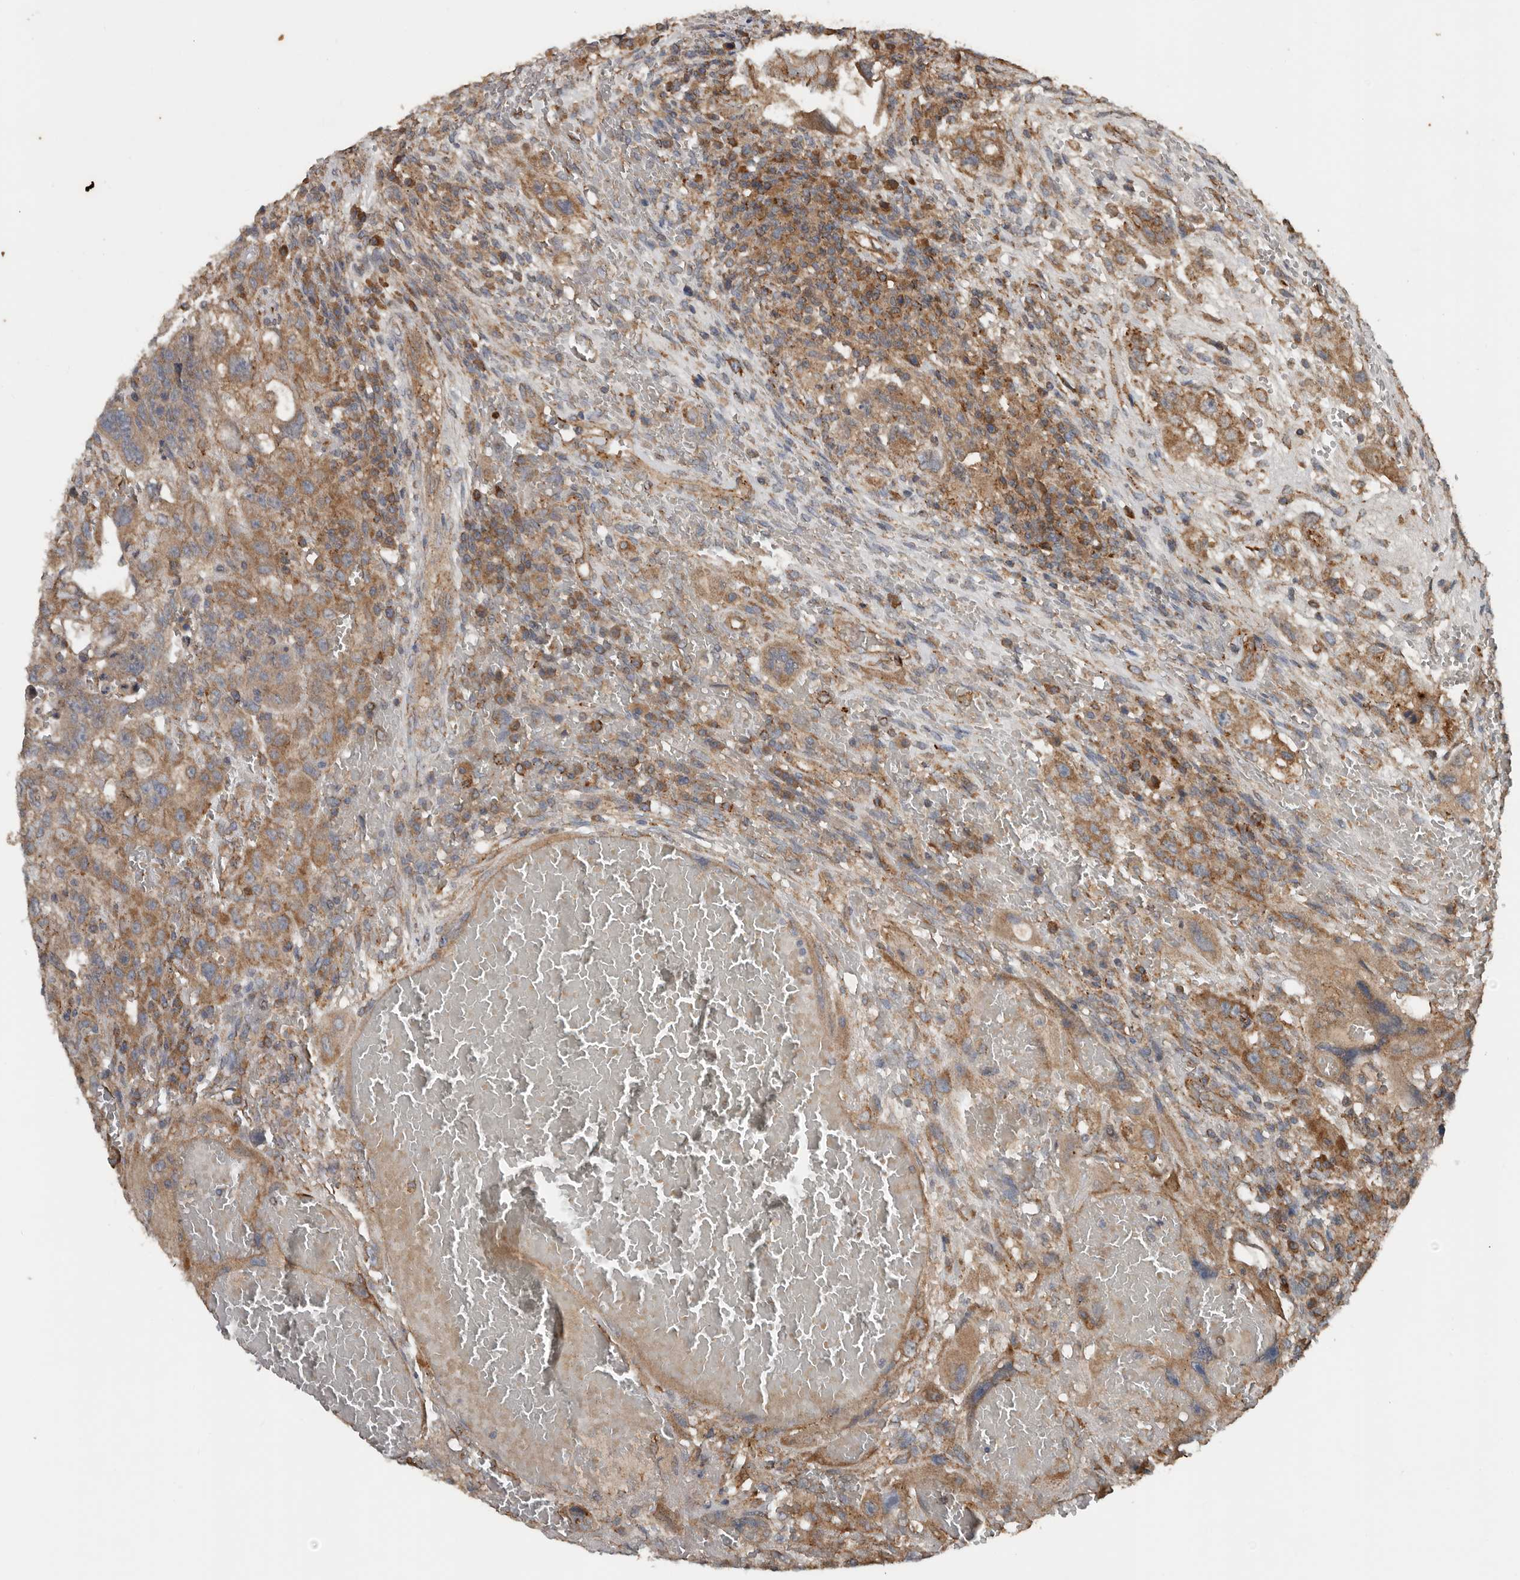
{"staining": {"intensity": "moderate", "quantity": ">75%", "location": "cytoplasmic/membranous"}, "tissue": "testis cancer", "cell_type": "Tumor cells", "image_type": "cancer", "snomed": [{"axis": "morphology", "description": "Carcinoma, Embryonal, NOS"}, {"axis": "topography", "description": "Testis"}], "caption": "Brown immunohistochemical staining in embryonal carcinoma (testis) shows moderate cytoplasmic/membranous expression in about >75% of tumor cells. (DAB (3,3'-diaminobenzidine) IHC with brightfield microscopy, high magnification).", "gene": "RNF207", "patient": {"sex": "male", "age": 26}}